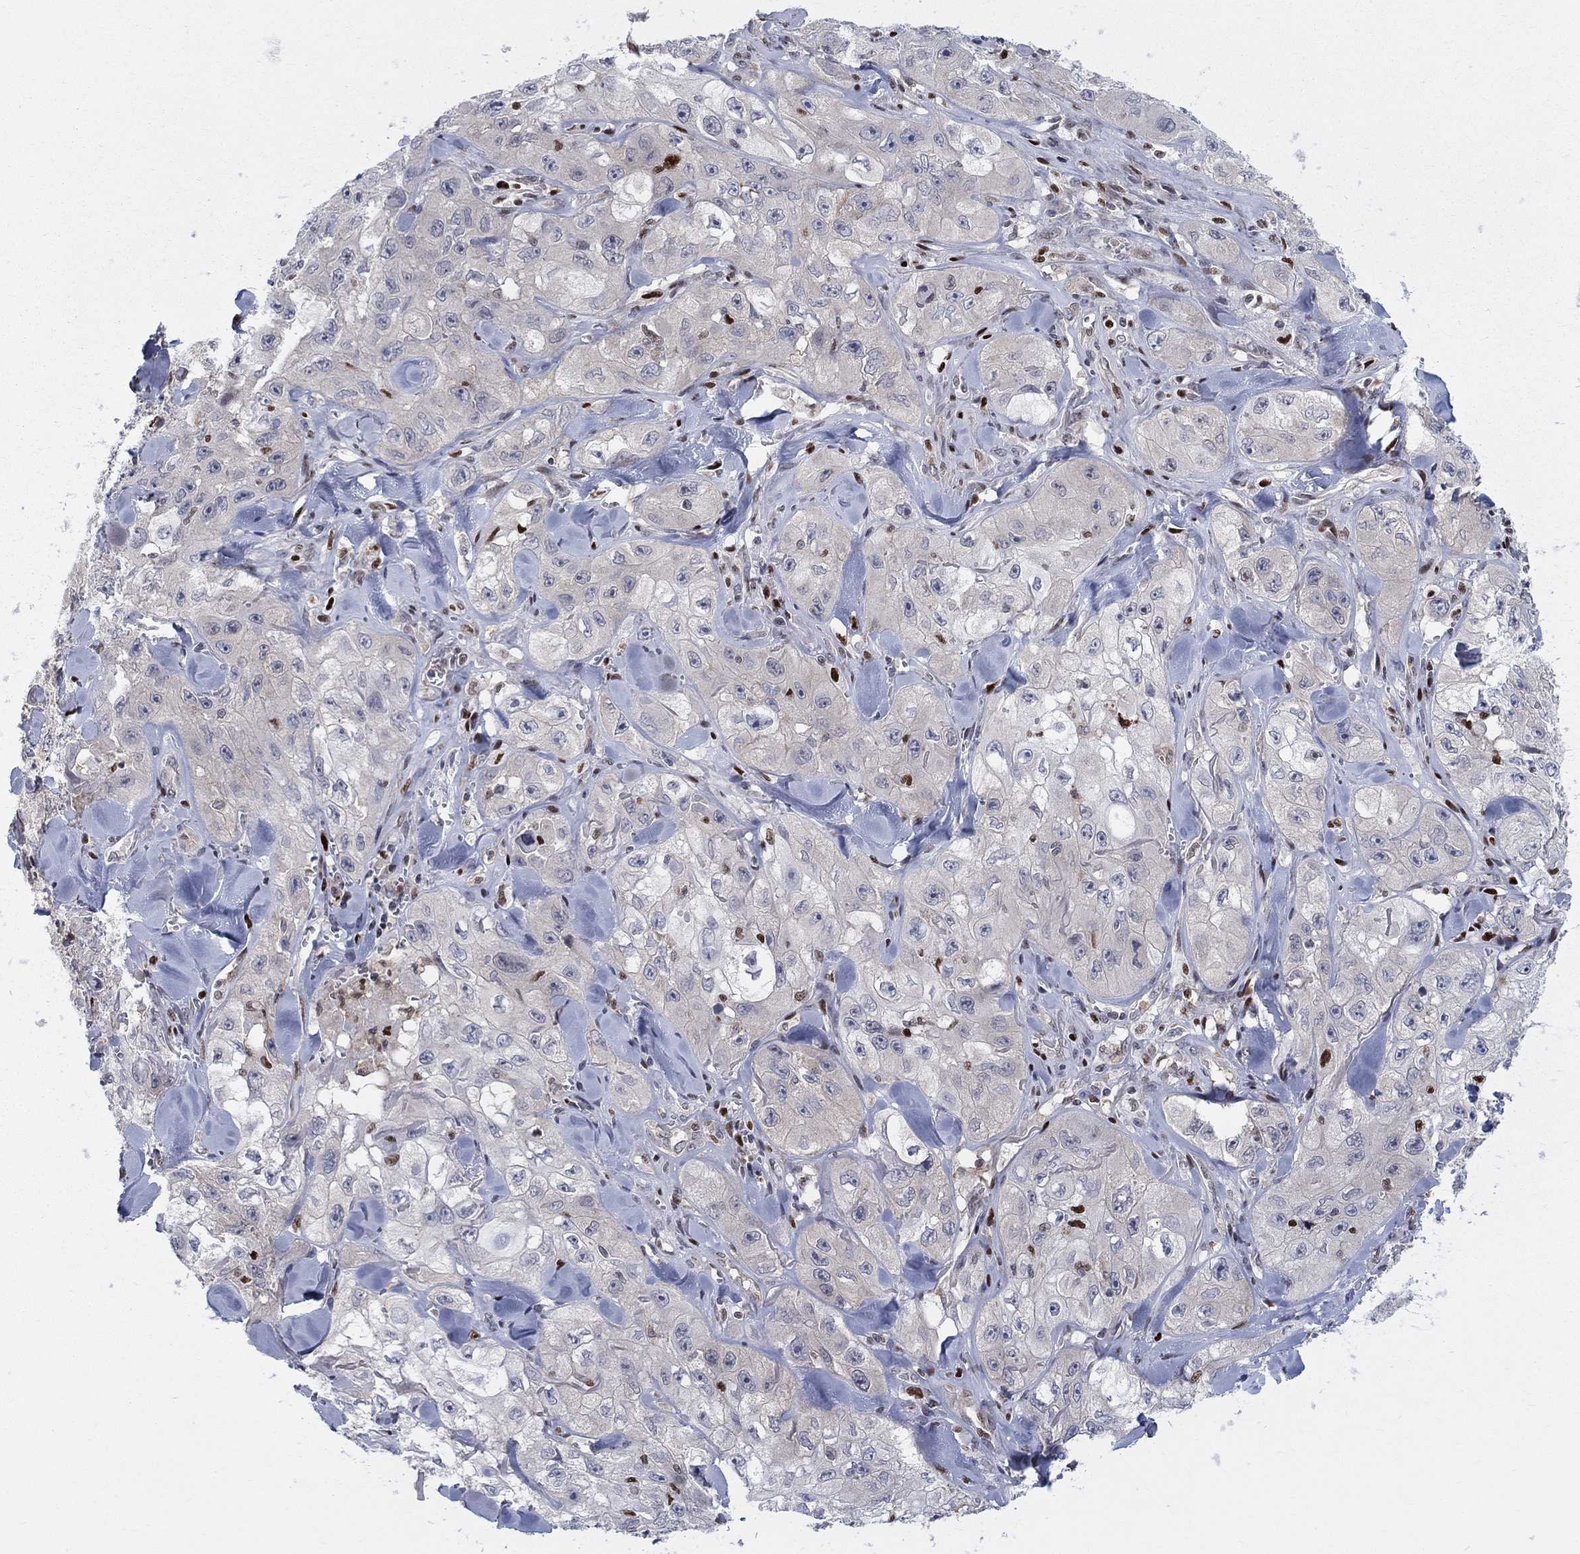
{"staining": {"intensity": "negative", "quantity": "none", "location": "none"}, "tissue": "skin cancer", "cell_type": "Tumor cells", "image_type": "cancer", "snomed": [{"axis": "morphology", "description": "Squamous cell carcinoma, NOS"}, {"axis": "topography", "description": "Skin"}, {"axis": "topography", "description": "Subcutis"}], "caption": "Immunohistochemistry photomicrograph of squamous cell carcinoma (skin) stained for a protein (brown), which exhibits no expression in tumor cells.", "gene": "ZNHIT3", "patient": {"sex": "male", "age": 73}}